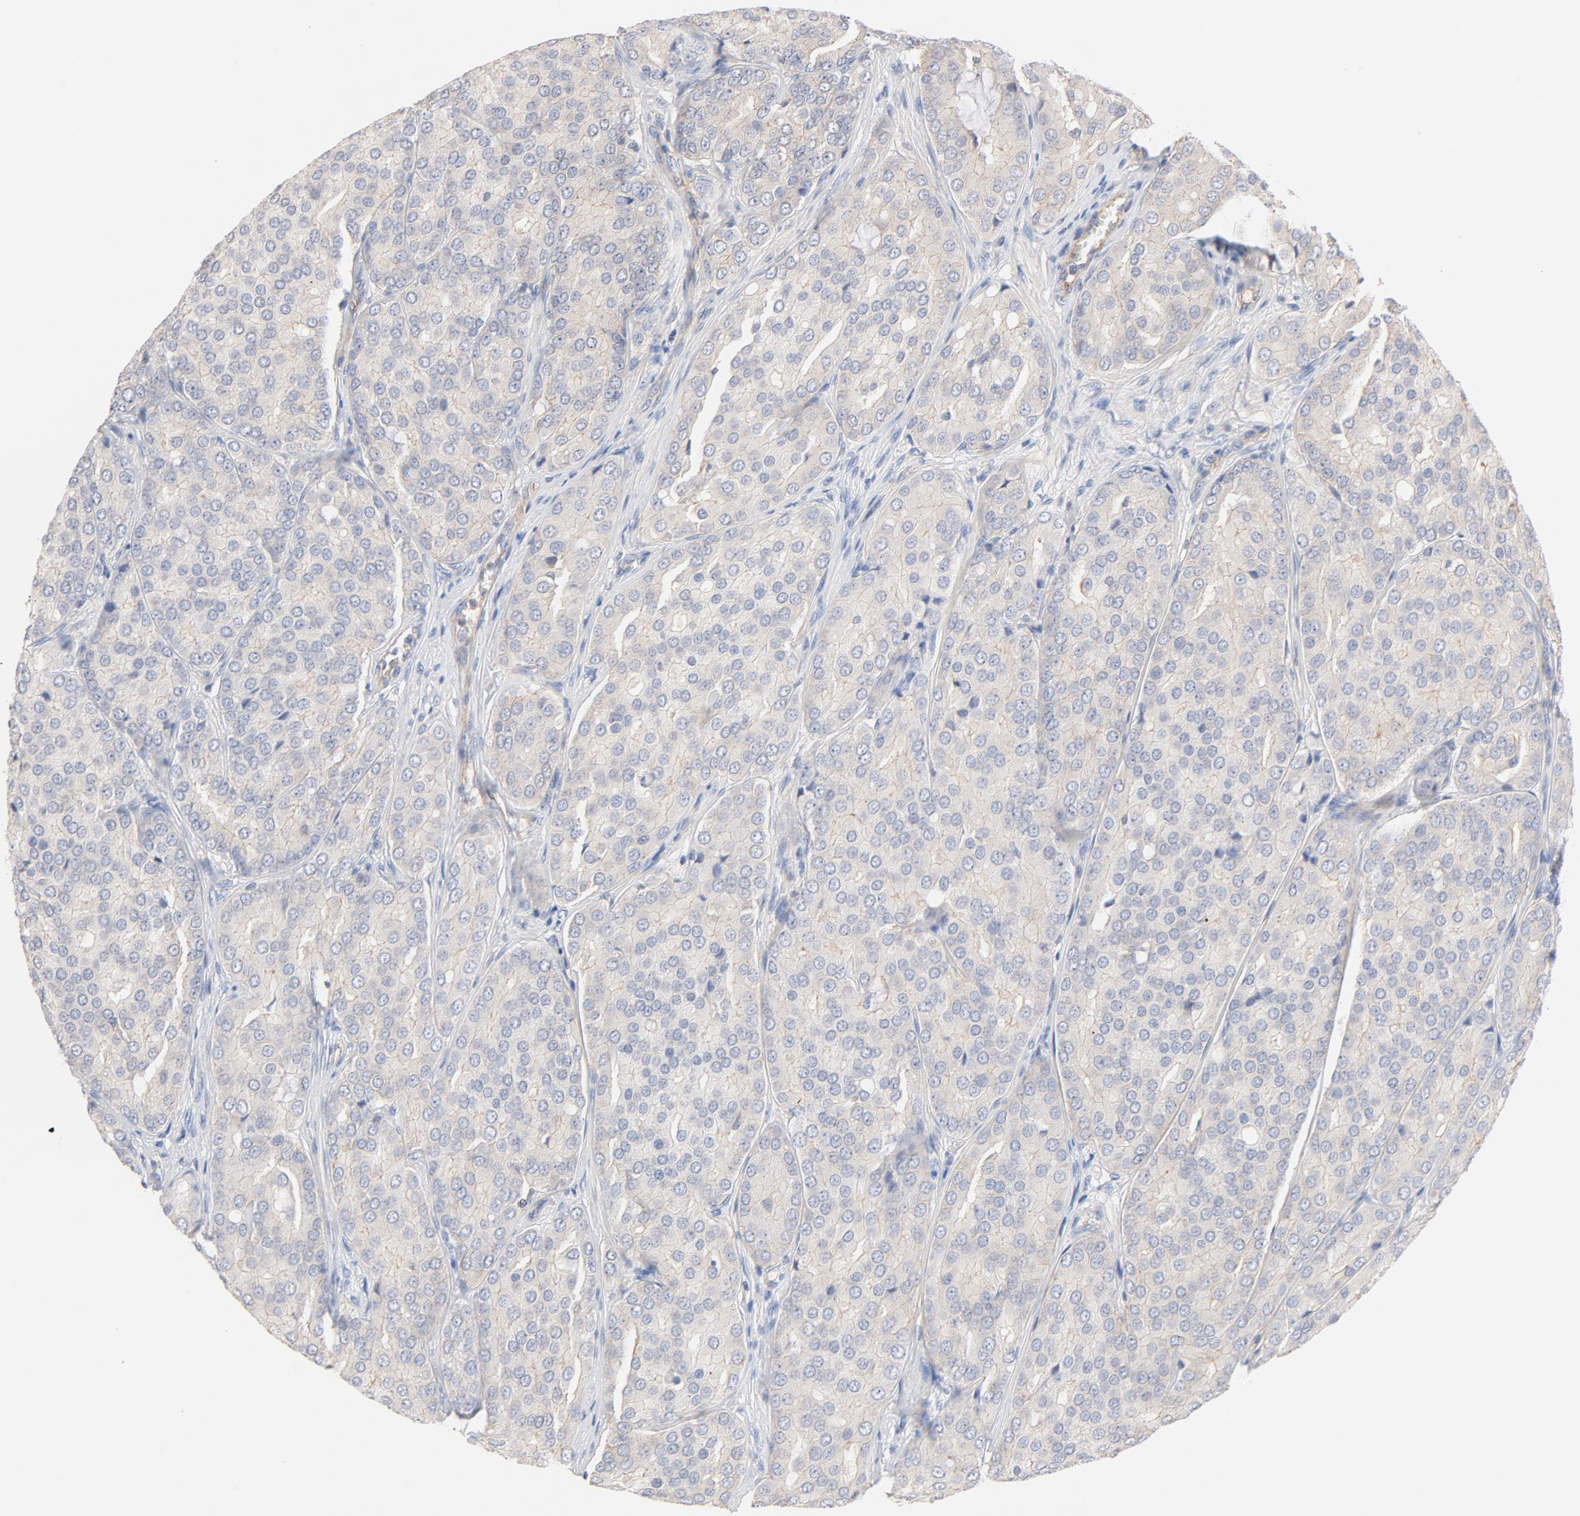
{"staining": {"intensity": "weak", "quantity": ">75%", "location": "cytoplasmic/membranous"}, "tissue": "prostate cancer", "cell_type": "Tumor cells", "image_type": "cancer", "snomed": [{"axis": "morphology", "description": "Adenocarcinoma, High grade"}, {"axis": "topography", "description": "Prostate"}], "caption": "Prostate cancer stained for a protein (brown) shows weak cytoplasmic/membranous positive positivity in about >75% of tumor cells.", "gene": "STRN3", "patient": {"sex": "male", "age": 64}}